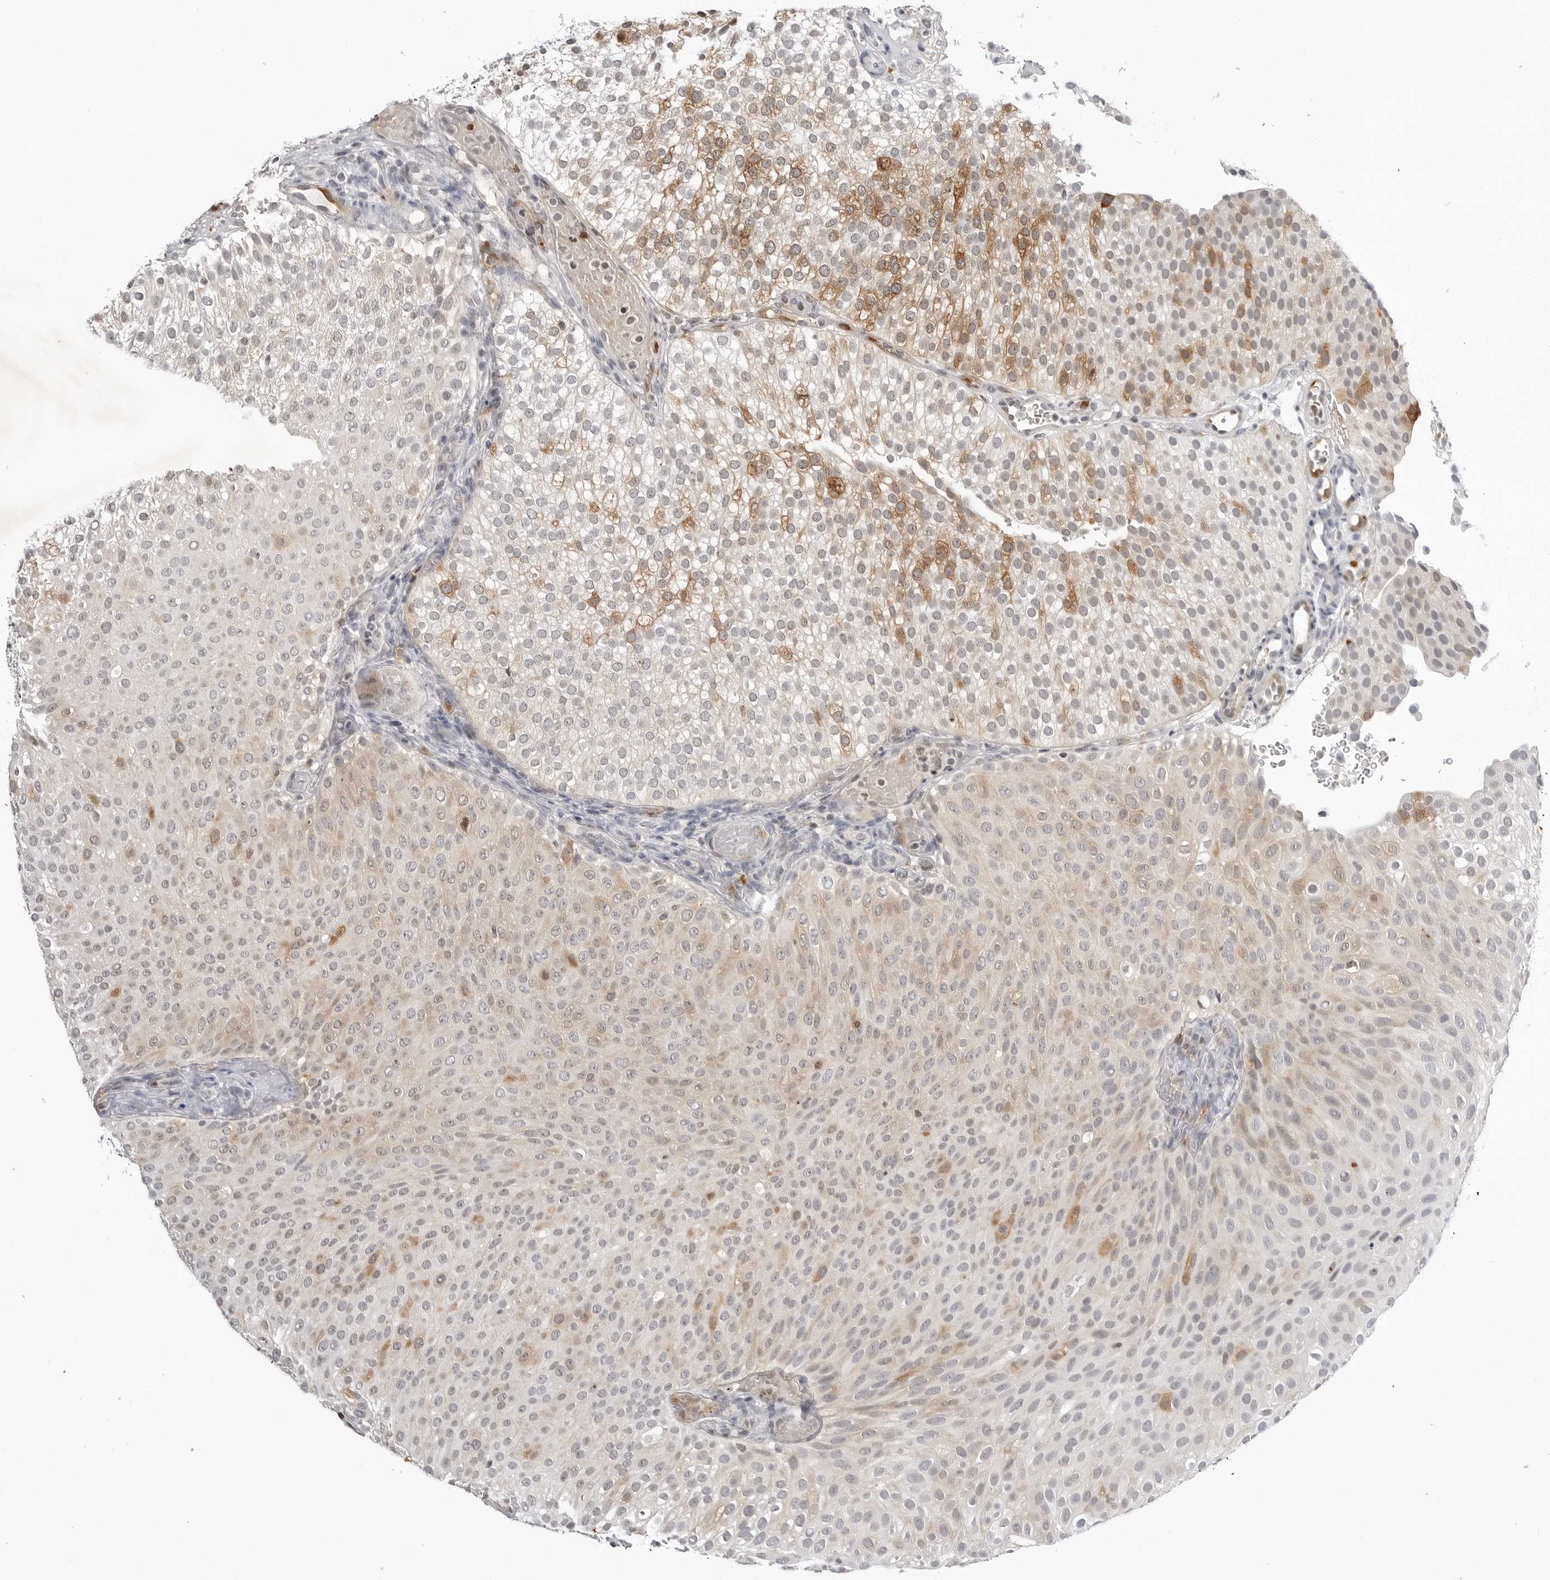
{"staining": {"intensity": "moderate", "quantity": "25%-75%", "location": "cytoplasmic/membranous"}, "tissue": "urothelial cancer", "cell_type": "Tumor cells", "image_type": "cancer", "snomed": [{"axis": "morphology", "description": "Urothelial carcinoma, Low grade"}, {"axis": "topography", "description": "Urinary bladder"}], "caption": "A medium amount of moderate cytoplasmic/membranous expression is present in about 25%-75% of tumor cells in low-grade urothelial carcinoma tissue.", "gene": "RRM1", "patient": {"sex": "male", "age": 78}}